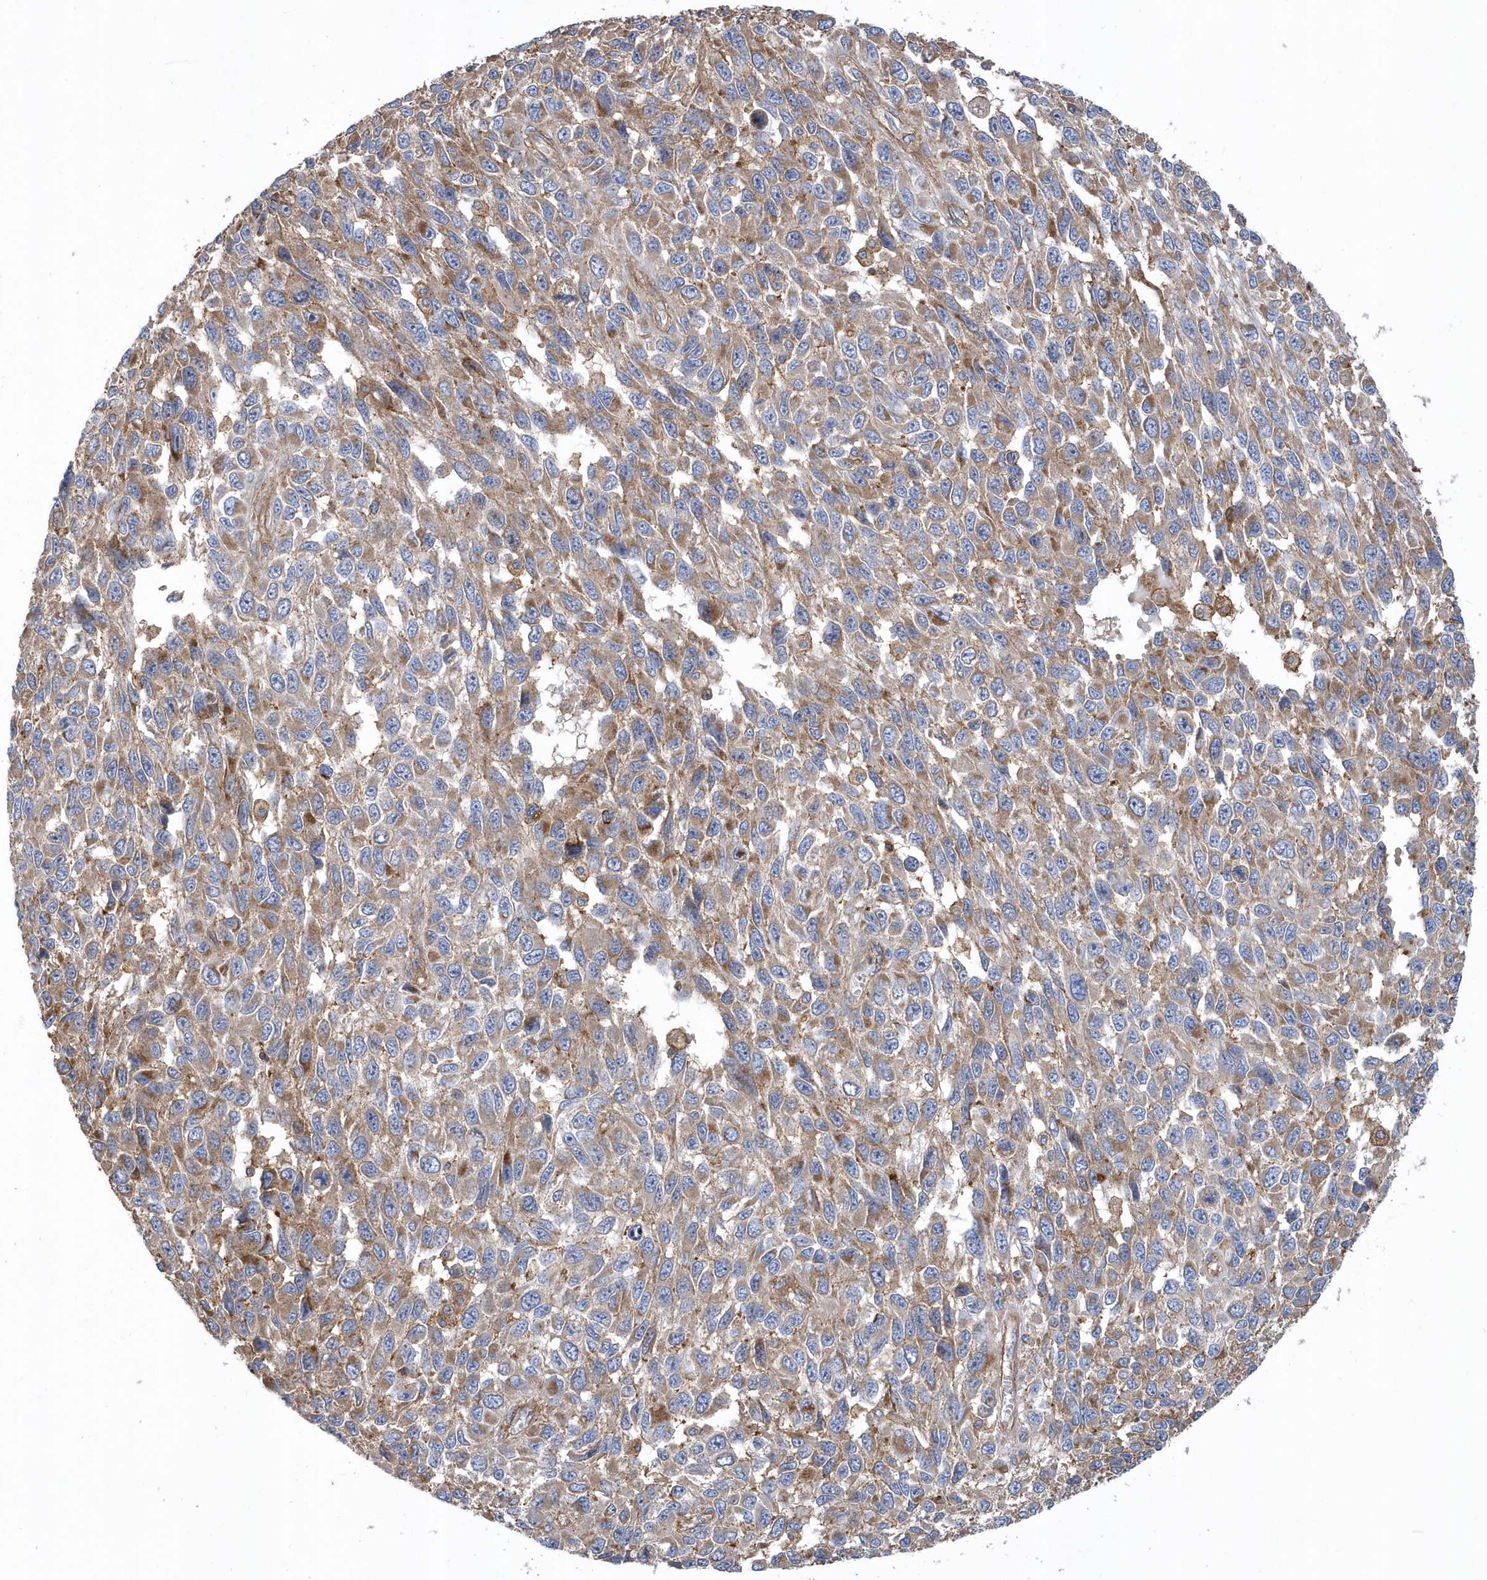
{"staining": {"intensity": "moderate", "quantity": ">75%", "location": "cytoplasmic/membranous"}, "tissue": "melanoma", "cell_type": "Tumor cells", "image_type": "cancer", "snomed": [{"axis": "morphology", "description": "Malignant melanoma, NOS"}, {"axis": "topography", "description": "Skin"}], "caption": "Human malignant melanoma stained with a protein marker demonstrates moderate staining in tumor cells.", "gene": "TRAIP", "patient": {"sex": "female", "age": 96}}